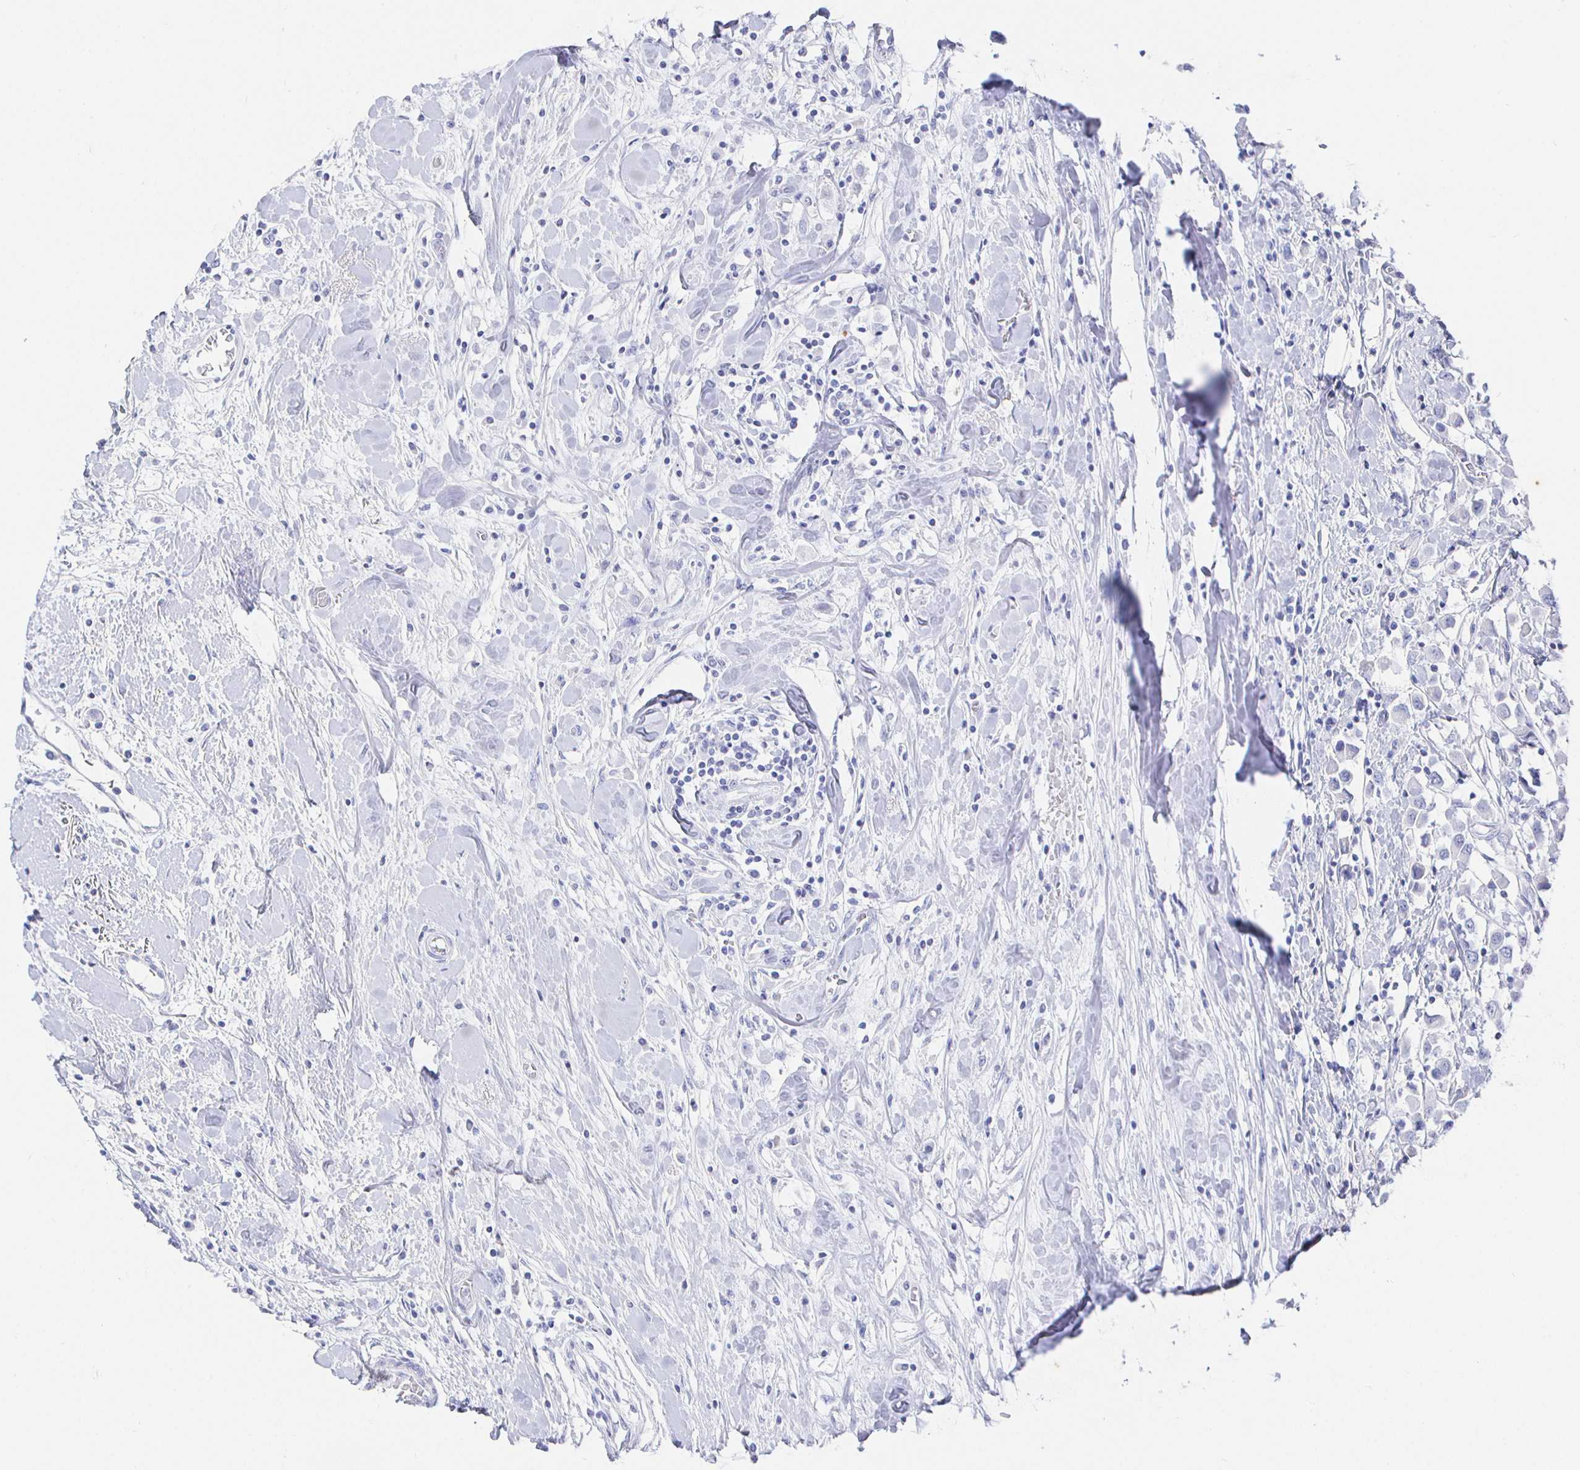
{"staining": {"intensity": "negative", "quantity": "none", "location": "none"}, "tissue": "breast cancer", "cell_type": "Tumor cells", "image_type": "cancer", "snomed": [{"axis": "morphology", "description": "Duct carcinoma"}, {"axis": "topography", "description": "Breast"}], "caption": "A micrograph of breast cancer stained for a protein shows no brown staining in tumor cells. The staining was performed using DAB (3,3'-diaminobenzidine) to visualize the protein expression in brown, while the nuclei were stained in blue with hematoxylin (Magnification: 20x).", "gene": "CLCA1", "patient": {"sex": "female", "age": 61}}